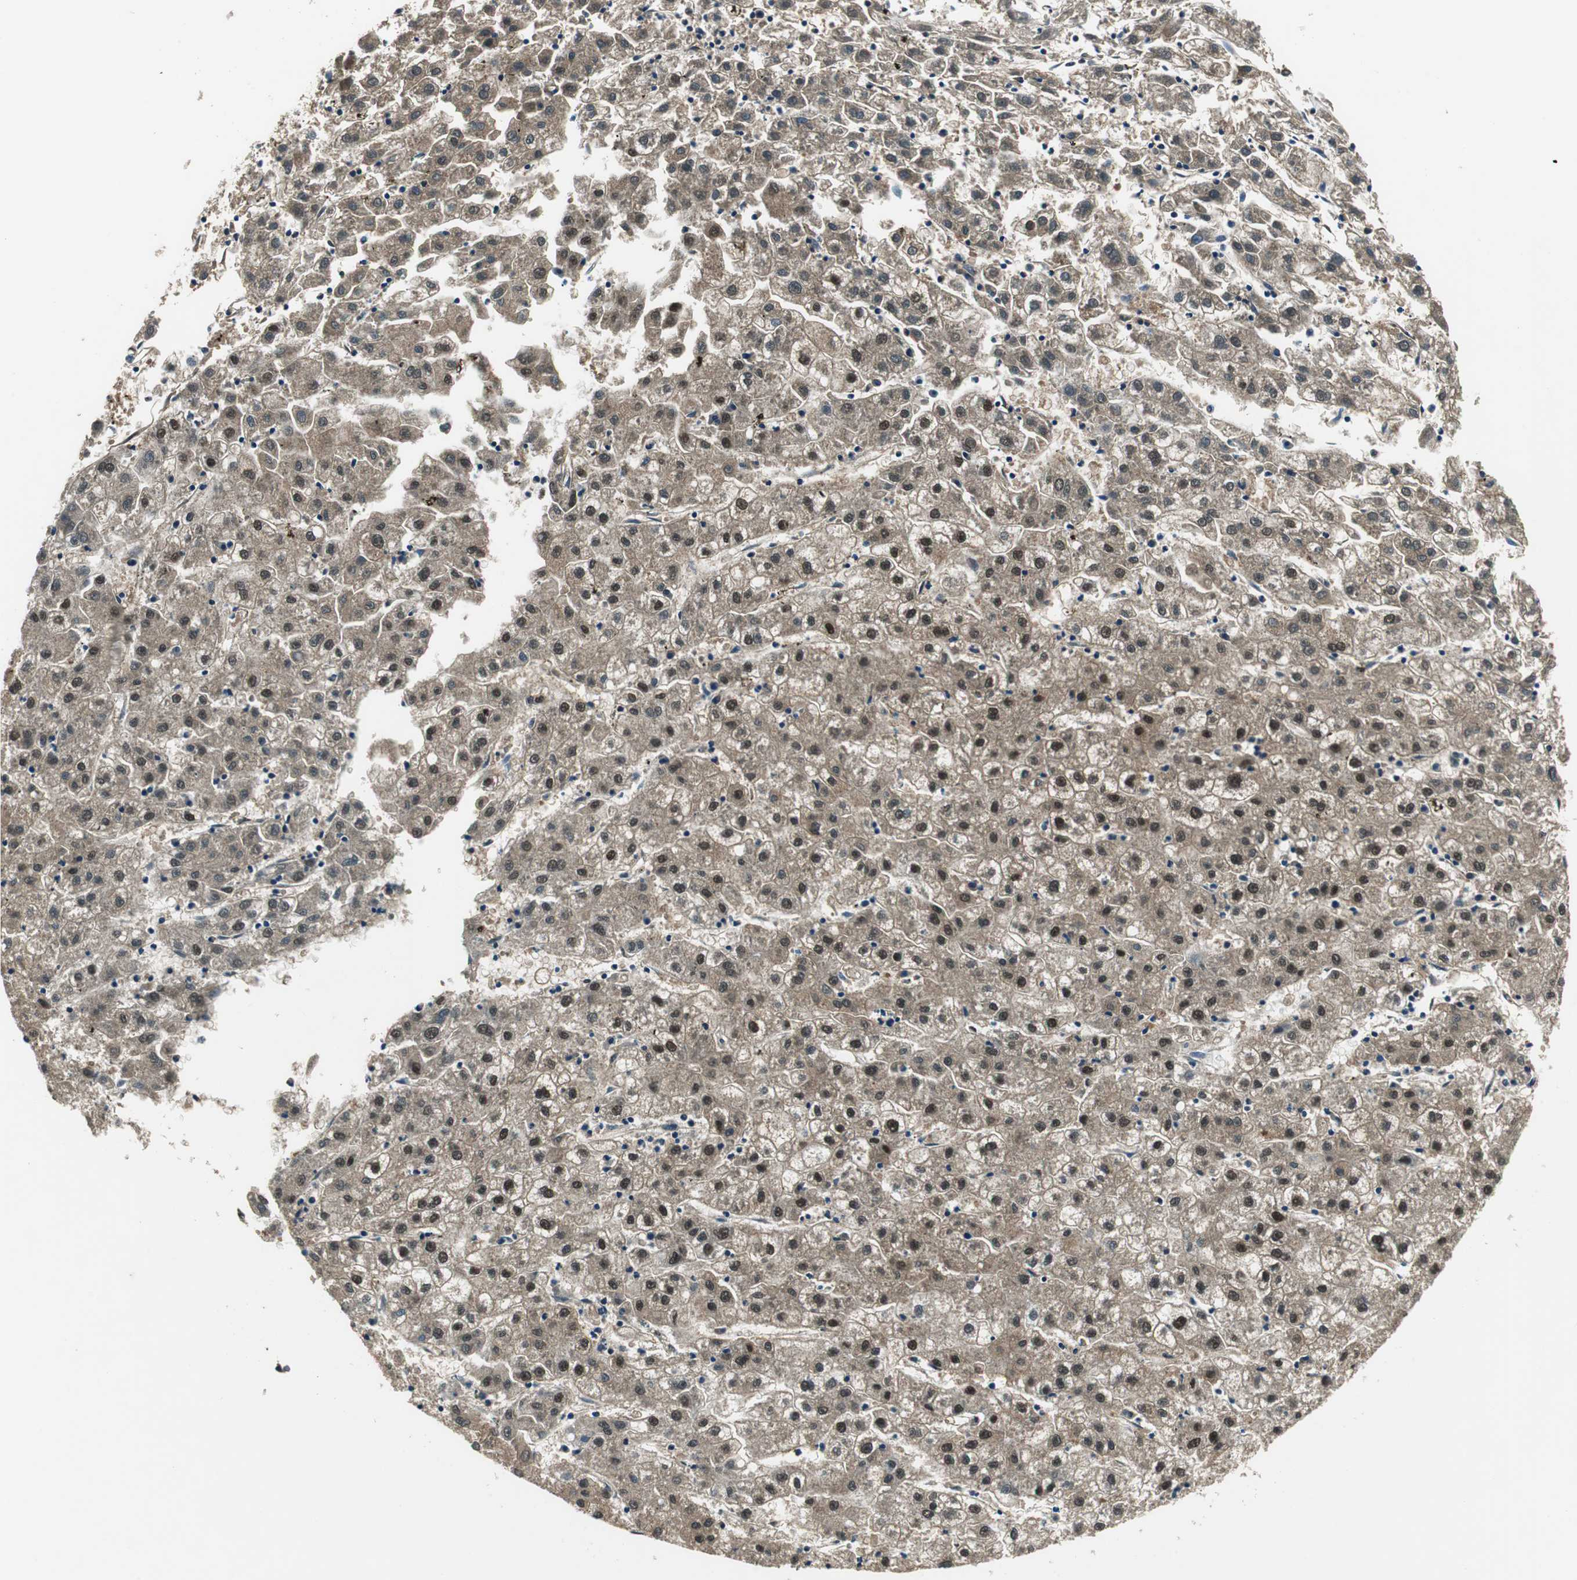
{"staining": {"intensity": "weak", "quantity": ">75%", "location": "cytoplasmic/membranous,nuclear"}, "tissue": "liver cancer", "cell_type": "Tumor cells", "image_type": "cancer", "snomed": [{"axis": "morphology", "description": "Carcinoma, Hepatocellular, NOS"}, {"axis": "topography", "description": "Liver"}], "caption": "Protein staining of liver cancer (hepatocellular carcinoma) tissue shows weak cytoplasmic/membranous and nuclear staining in approximately >75% of tumor cells. Using DAB (brown) and hematoxylin (blue) stains, captured at high magnification using brightfield microscopy.", "gene": "PSMB4", "patient": {"sex": "male", "age": 72}}